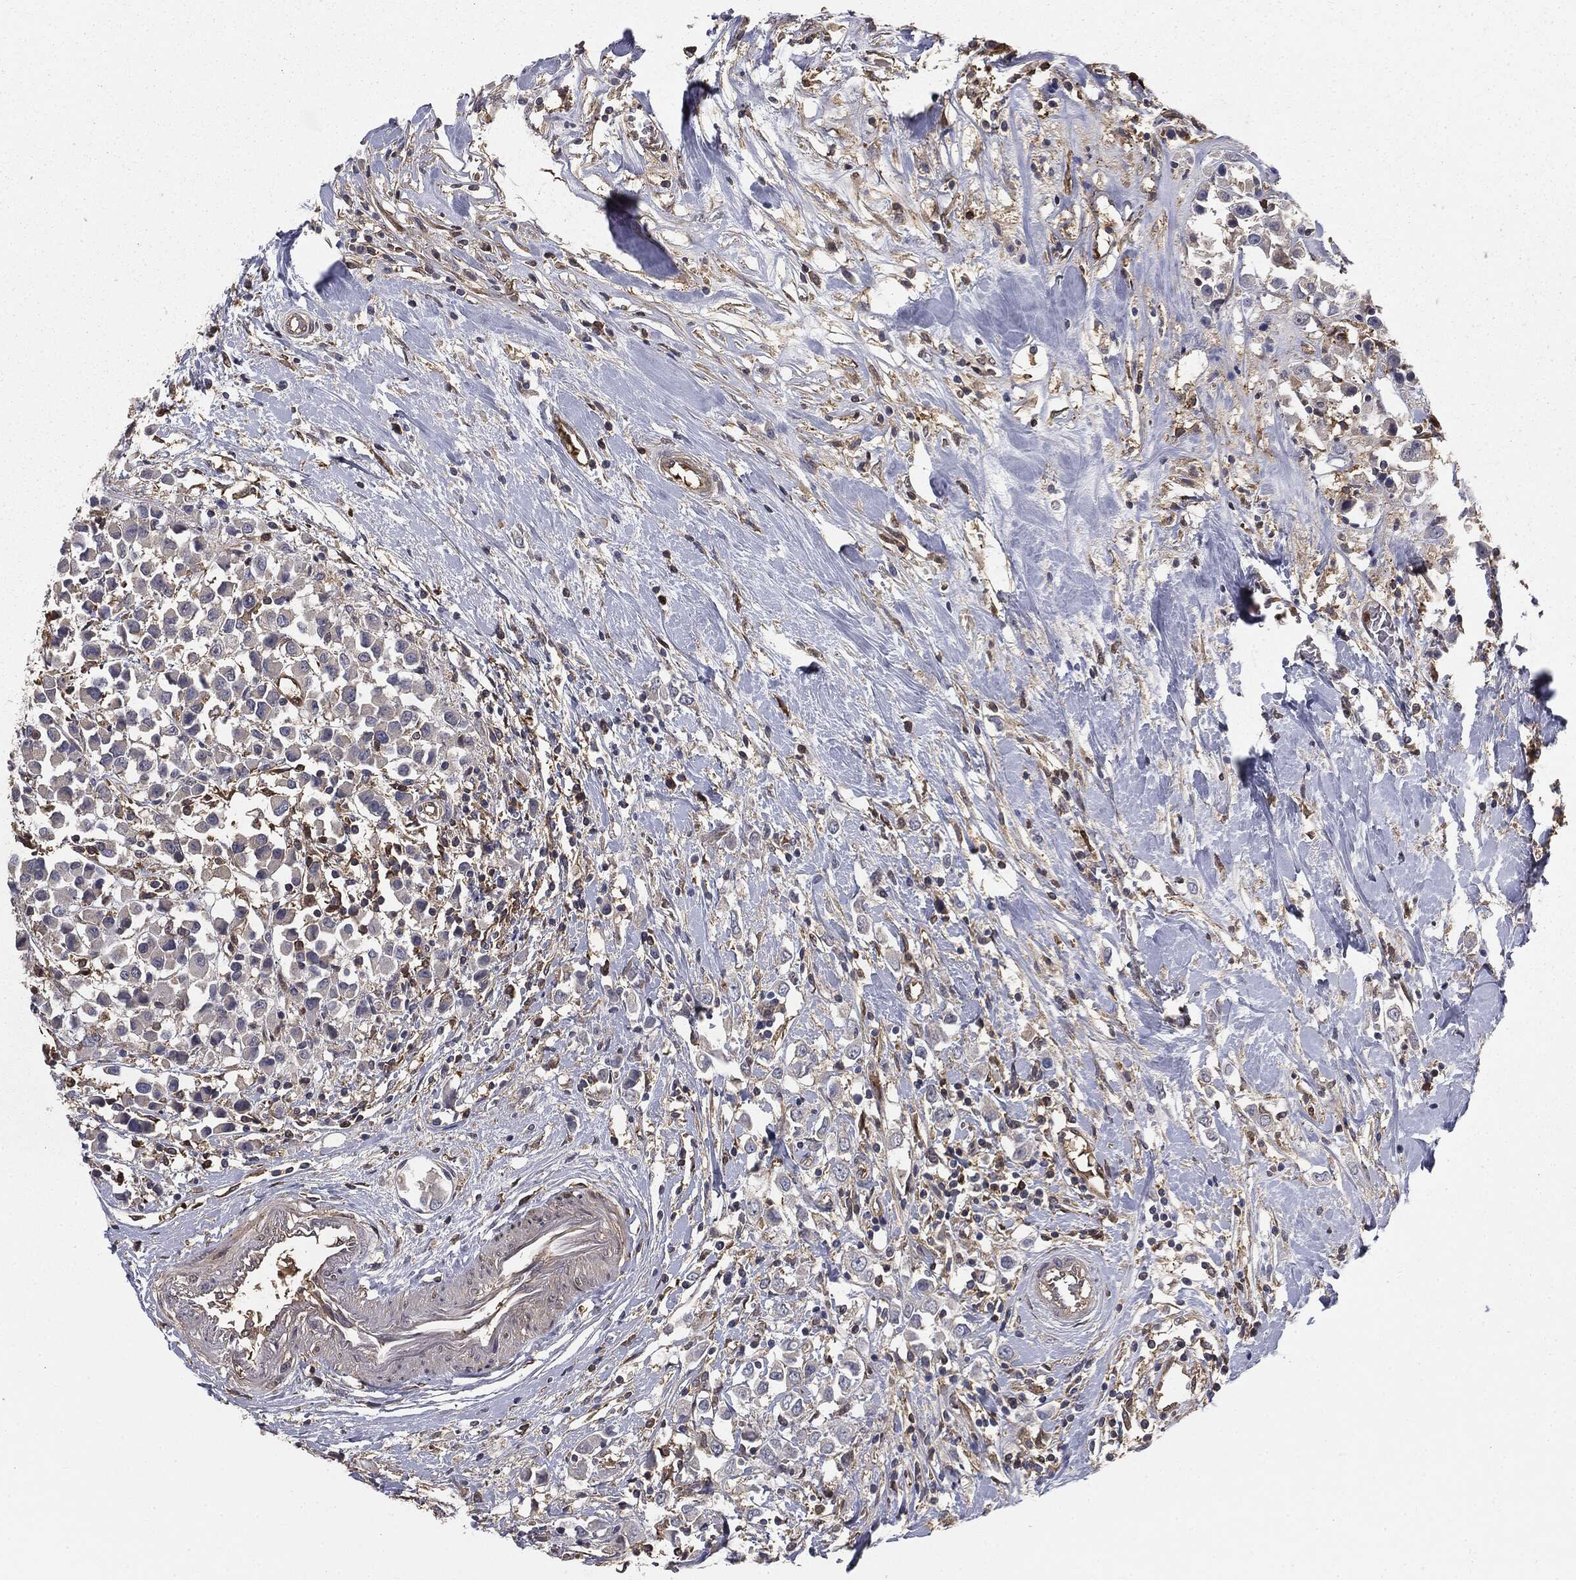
{"staining": {"intensity": "negative", "quantity": "none", "location": "none"}, "tissue": "breast cancer", "cell_type": "Tumor cells", "image_type": "cancer", "snomed": [{"axis": "morphology", "description": "Duct carcinoma"}, {"axis": "topography", "description": "Breast"}], "caption": "Human infiltrating ductal carcinoma (breast) stained for a protein using immunohistochemistry (IHC) exhibits no expression in tumor cells.", "gene": "GNB5", "patient": {"sex": "female", "age": 61}}